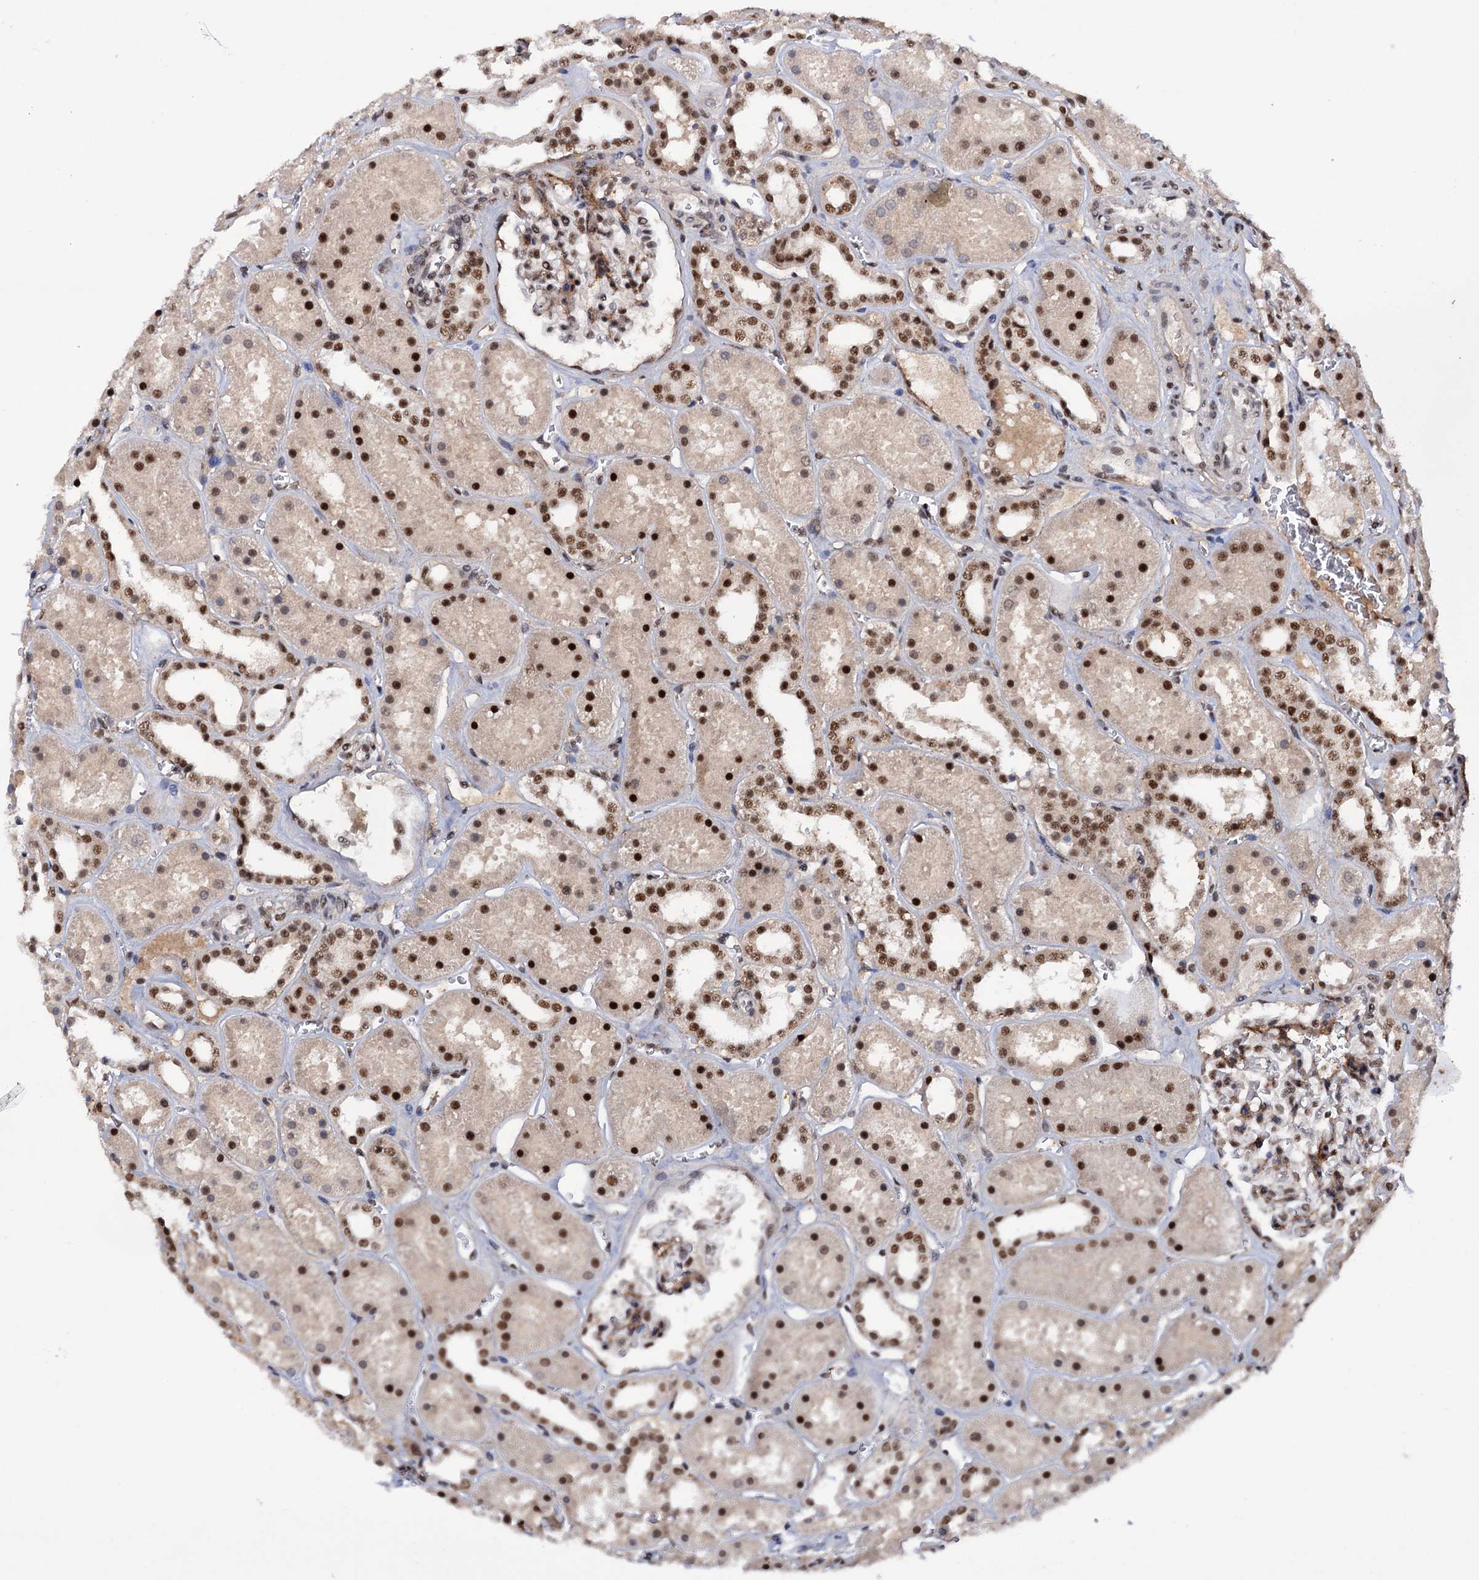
{"staining": {"intensity": "moderate", "quantity": ">75%", "location": "cytoplasmic/membranous,nuclear"}, "tissue": "kidney", "cell_type": "Cells in glomeruli", "image_type": "normal", "snomed": [{"axis": "morphology", "description": "Normal tissue, NOS"}, {"axis": "topography", "description": "Kidney"}], "caption": "Normal kidney was stained to show a protein in brown. There is medium levels of moderate cytoplasmic/membranous,nuclear positivity in approximately >75% of cells in glomeruli.", "gene": "TBC1D12", "patient": {"sex": "female", "age": 41}}